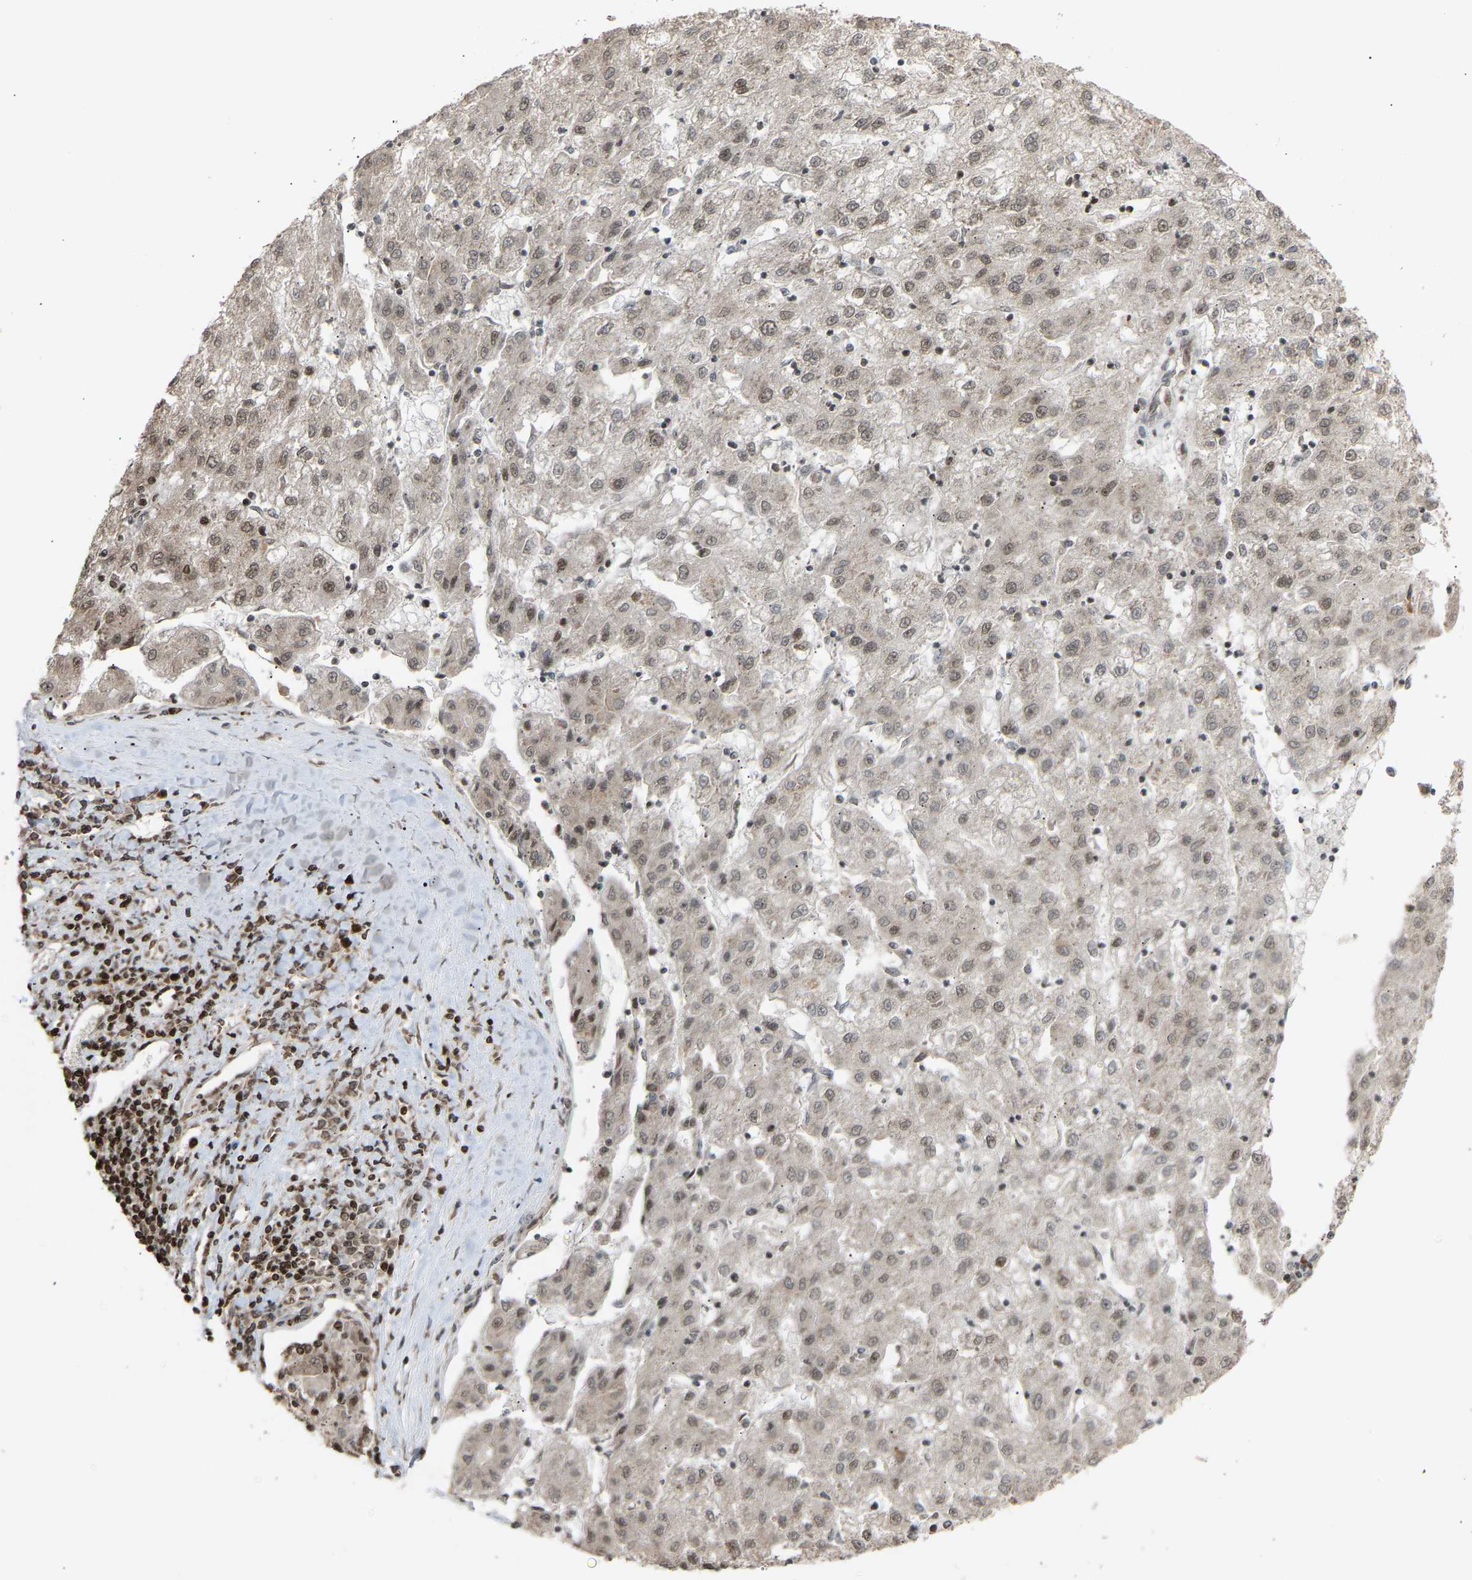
{"staining": {"intensity": "weak", "quantity": "<25%", "location": "cytoplasmic/membranous,nuclear"}, "tissue": "liver cancer", "cell_type": "Tumor cells", "image_type": "cancer", "snomed": [{"axis": "morphology", "description": "Carcinoma, Hepatocellular, NOS"}, {"axis": "topography", "description": "Liver"}], "caption": "There is no significant staining in tumor cells of liver cancer (hepatocellular carcinoma).", "gene": "ALYREF", "patient": {"sex": "male", "age": 72}}